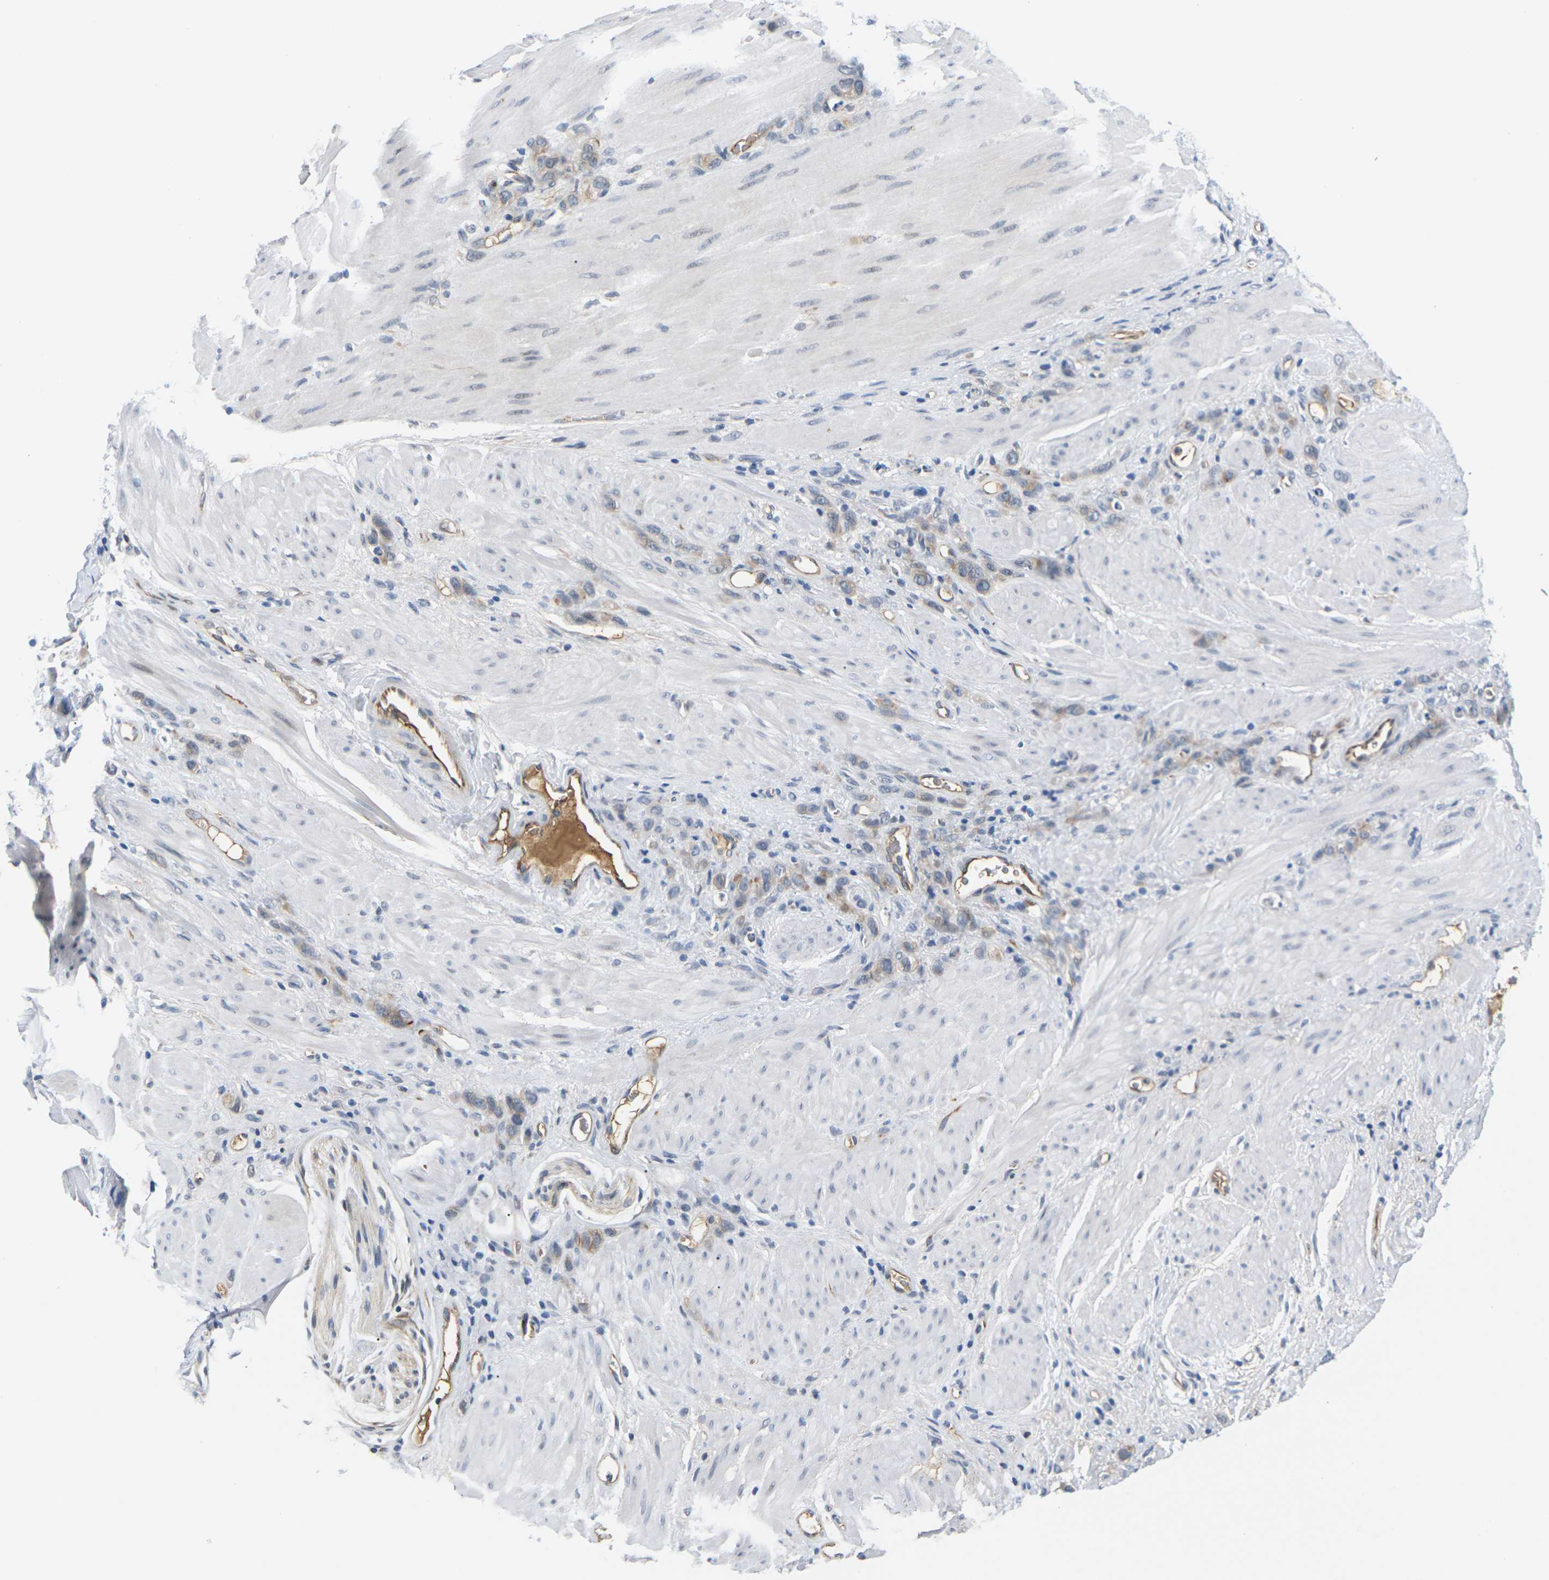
{"staining": {"intensity": "weak", "quantity": "25%-75%", "location": "cytoplasmic/membranous"}, "tissue": "stomach cancer", "cell_type": "Tumor cells", "image_type": "cancer", "snomed": [{"axis": "morphology", "description": "Normal tissue, NOS"}, {"axis": "morphology", "description": "Adenocarcinoma, NOS"}, {"axis": "topography", "description": "Stomach"}], "caption": "High-magnification brightfield microscopy of stomach cancer stained with DAB (3,3'-diaminobenzidine) (brown) and counterstained with hematoxylin (blue). tumor cells exhibit weak cytoplasmic/membranous positivity is appreciated in about25%-75% of cells. (IHC, brightfield microscopy, high magnification).", "gene": "PKP2", "patient": {"sex": "male", "age": 82}}